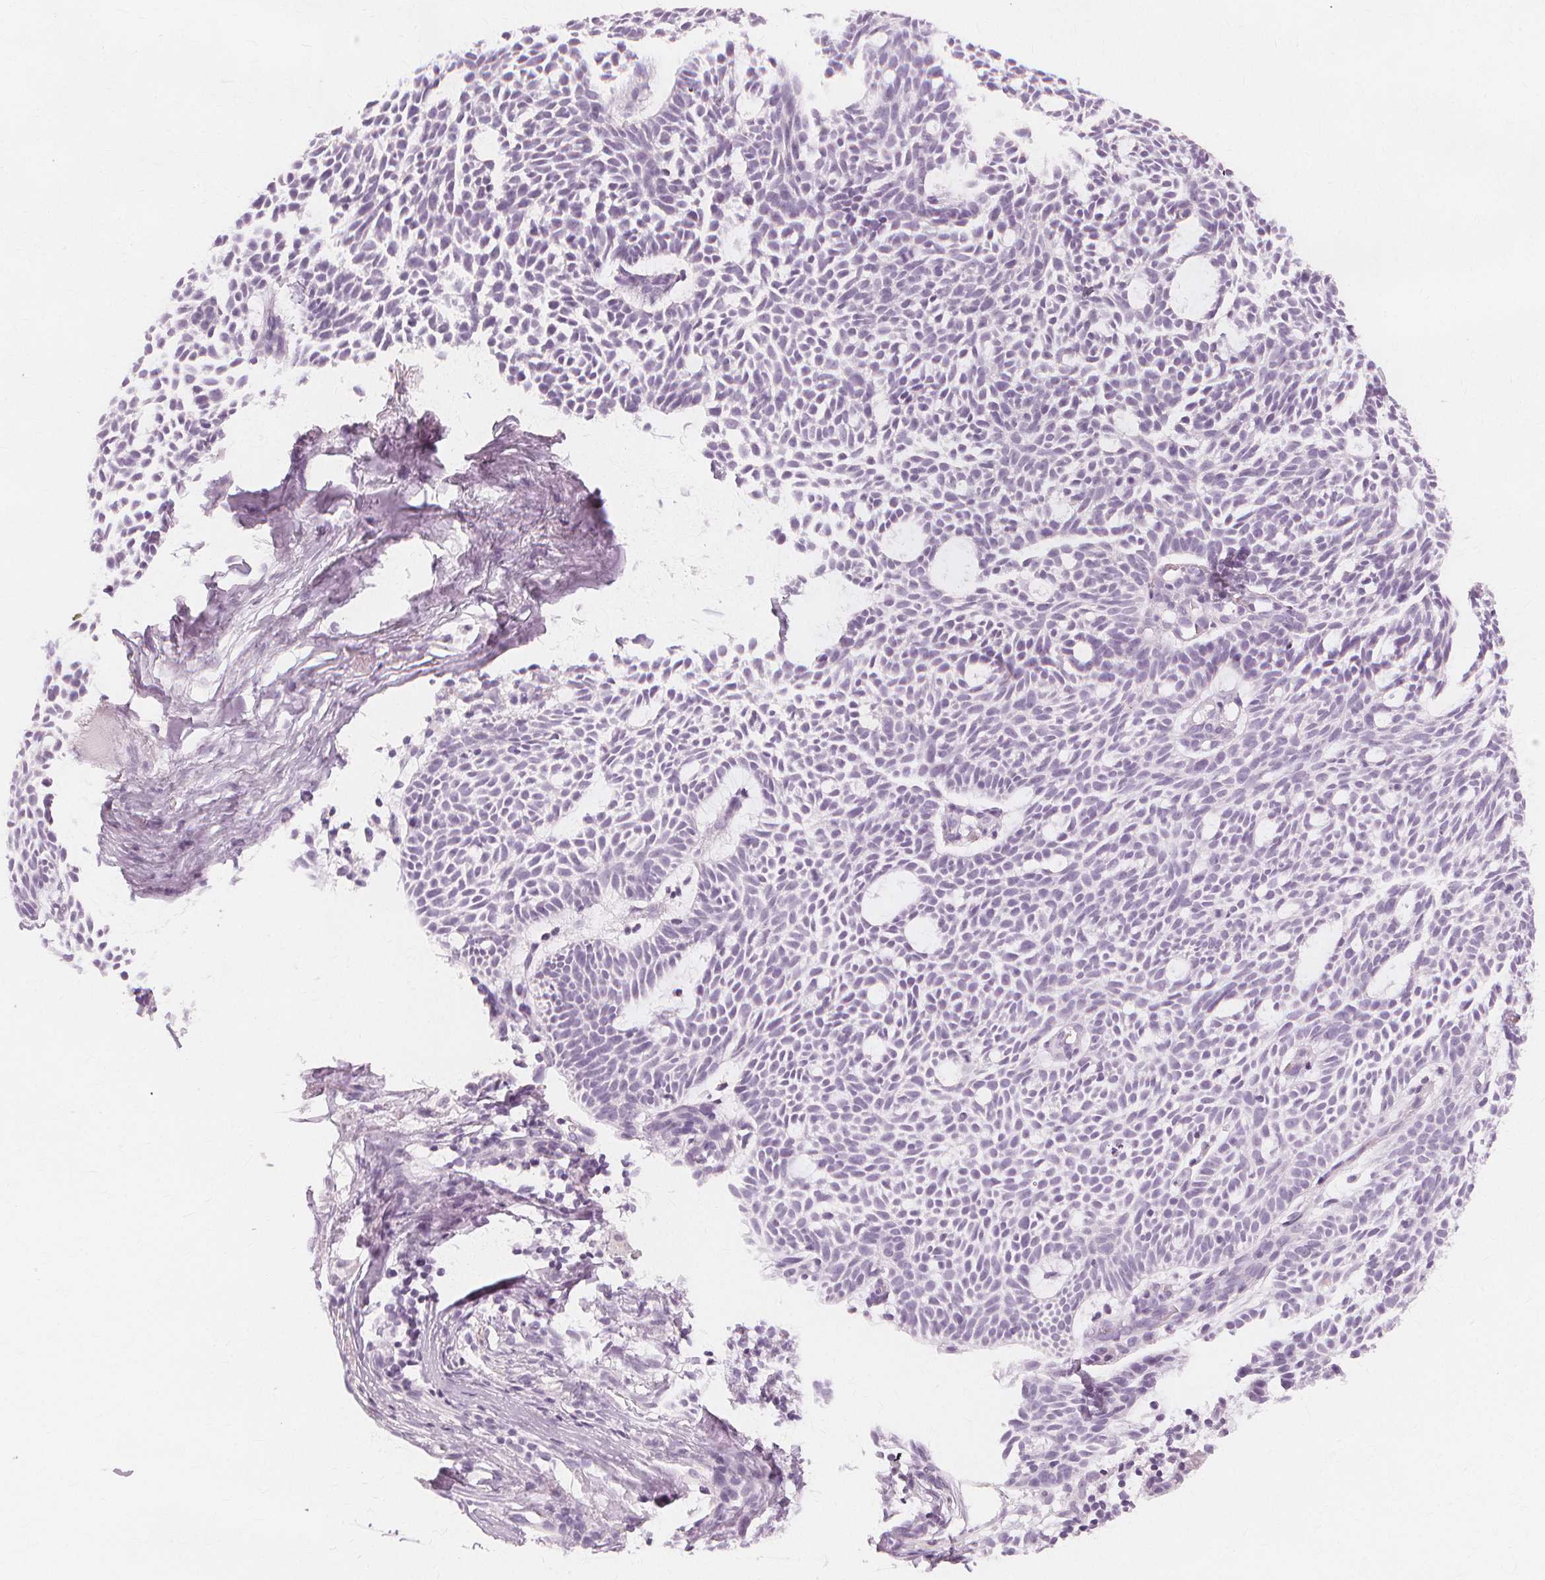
{"staining": {"intensity": "negative", "quantity": "none", "location": "none"}, "tissue": "skin cancer", "cell_type": "Tumor cells", "image_type": "cancer", "snomed": [{"axis": "morphology", "description": "Basal cell carcinoma"}, {"axis": "topography", "description": "Skin"}], "caption": "Immunohistochemistry of human skin basal cell carcinoma exhibits no expression in tumor cells. (DAB immunohistochemistry visualized using brightfield microscopy, high magnification).", "gene": "TFF1", "patient": {"sex": "male", "age": 83}}